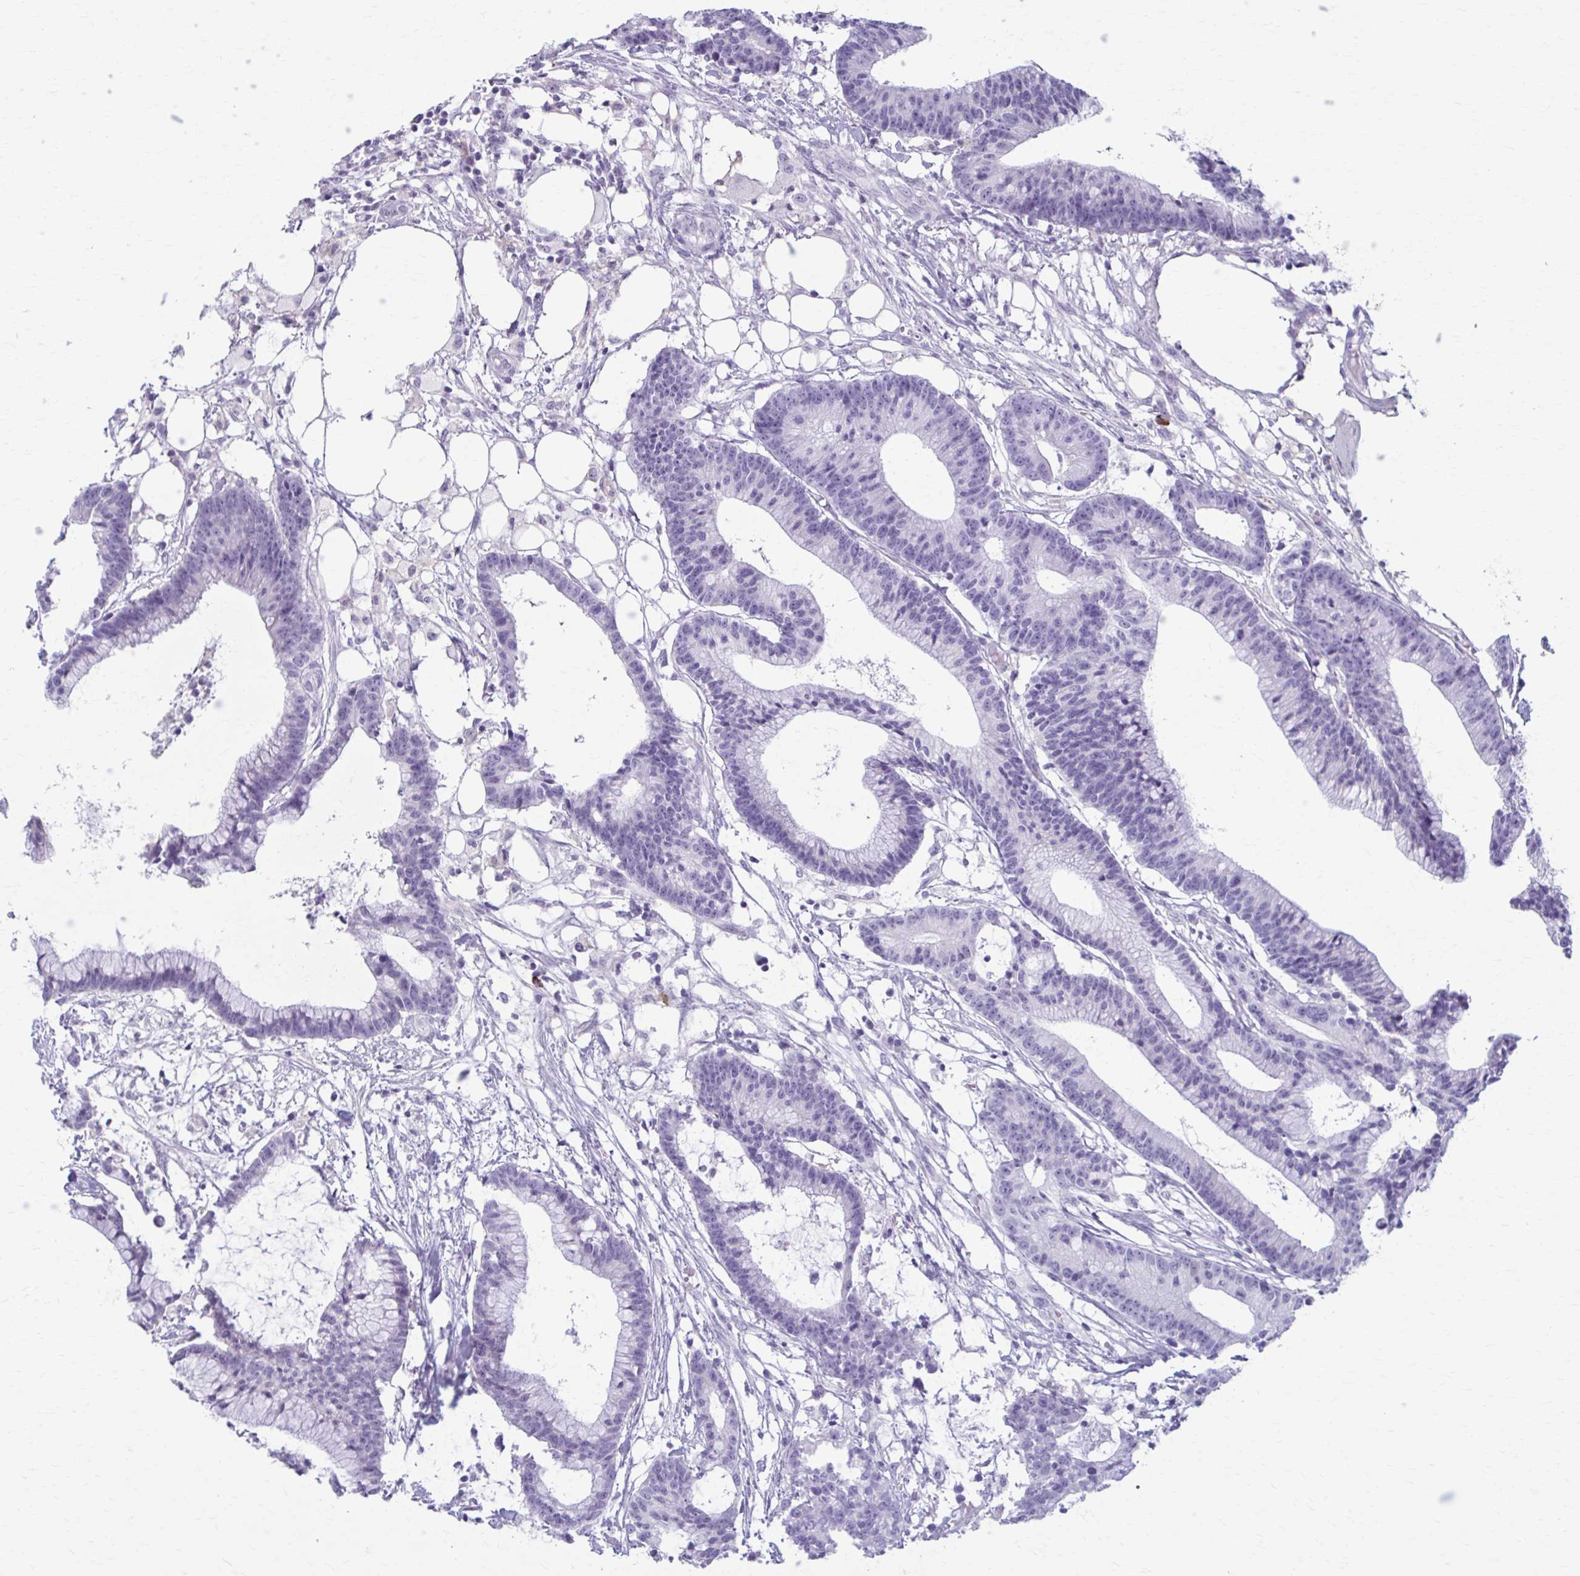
{"staining": {"intensity": "negative", "quantity": "none", "location": "none"}, "tissue": "colorectal cancer", "cell_type": "Tumor cells", "image_type": "cancer", "snomed": [{"axis": "morphology", "description": "Adenocarcinoma, NOS"}, {"axis": "topography", "description": "Colon"}], "caption": "Immunohistochemistry (IHC) image of human colorectal adenocarcinoma stained for a protein (brown), which demonstrates no staining in tumor cells. Brightfield microscopy of IHC stained with DAB (3,3'-diaminobenzidine) (brown) and hematoxylin (blue), captured at high magnification.", "gene": "LDLRAP1", "patient": {"sex": "female", "age": 78}}